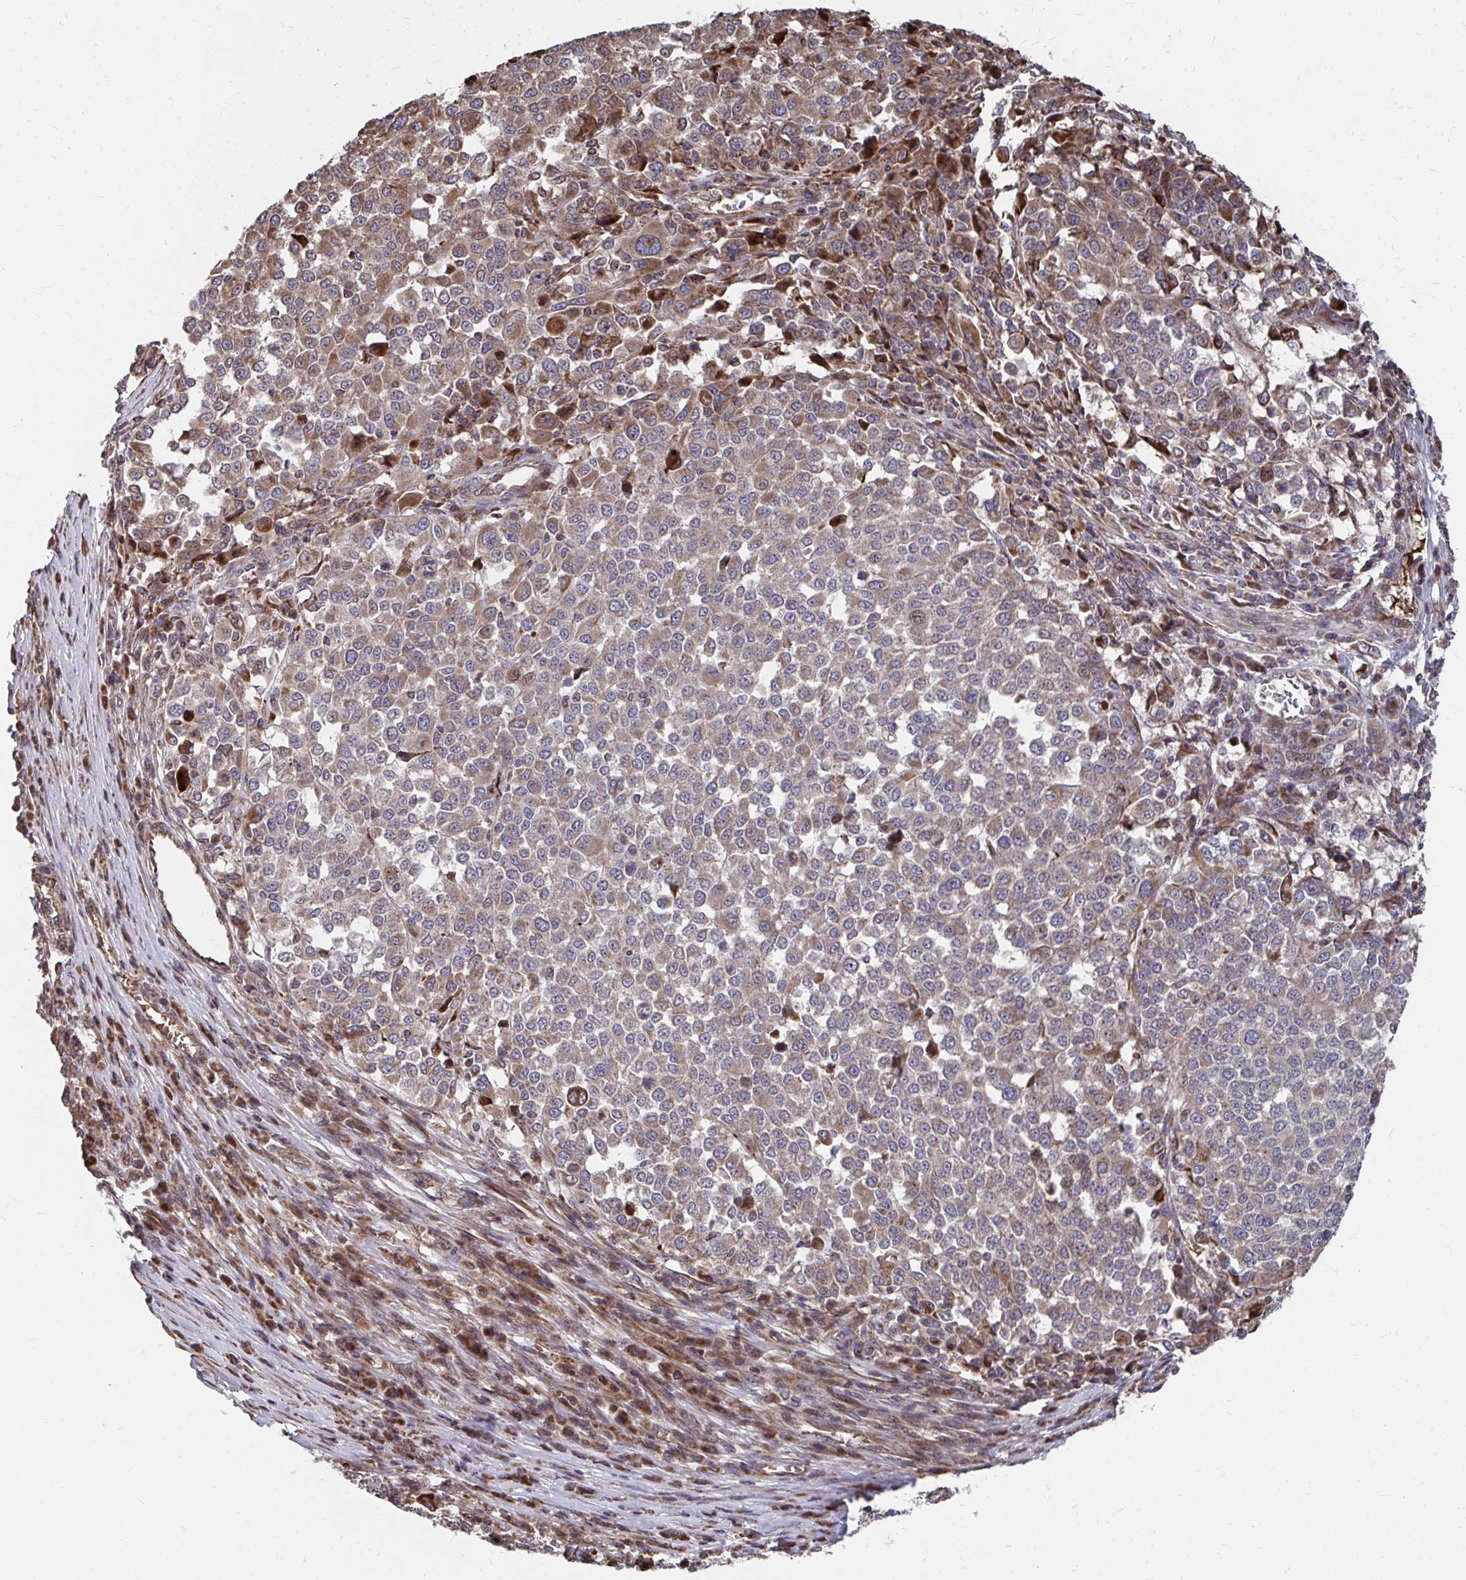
{"staining": {"intensity": "moderate", "quantity": ">75%", "location": "cytoplasmic/membranous"}, "tissue": "melanoma", "cell_type": "Tumor cells", "image_type": "cancer", "snomed": [{"axis": "morphology", "description": "Malignant melanoma, Metastatic site"}, {"axis": "topography", "description": "Lymph node"}], "caption": "Protein staining of melanoma tissue exhibits moderate cytoplasmic/membranous expression in about >75% of tumor cells. (DAB (3,3'-diaminobenzidine) IHC, brown staining for protein, blue staining for nuclei).", "gene": "FAM89A", "patient": {"sex": "male", "age": 44}}